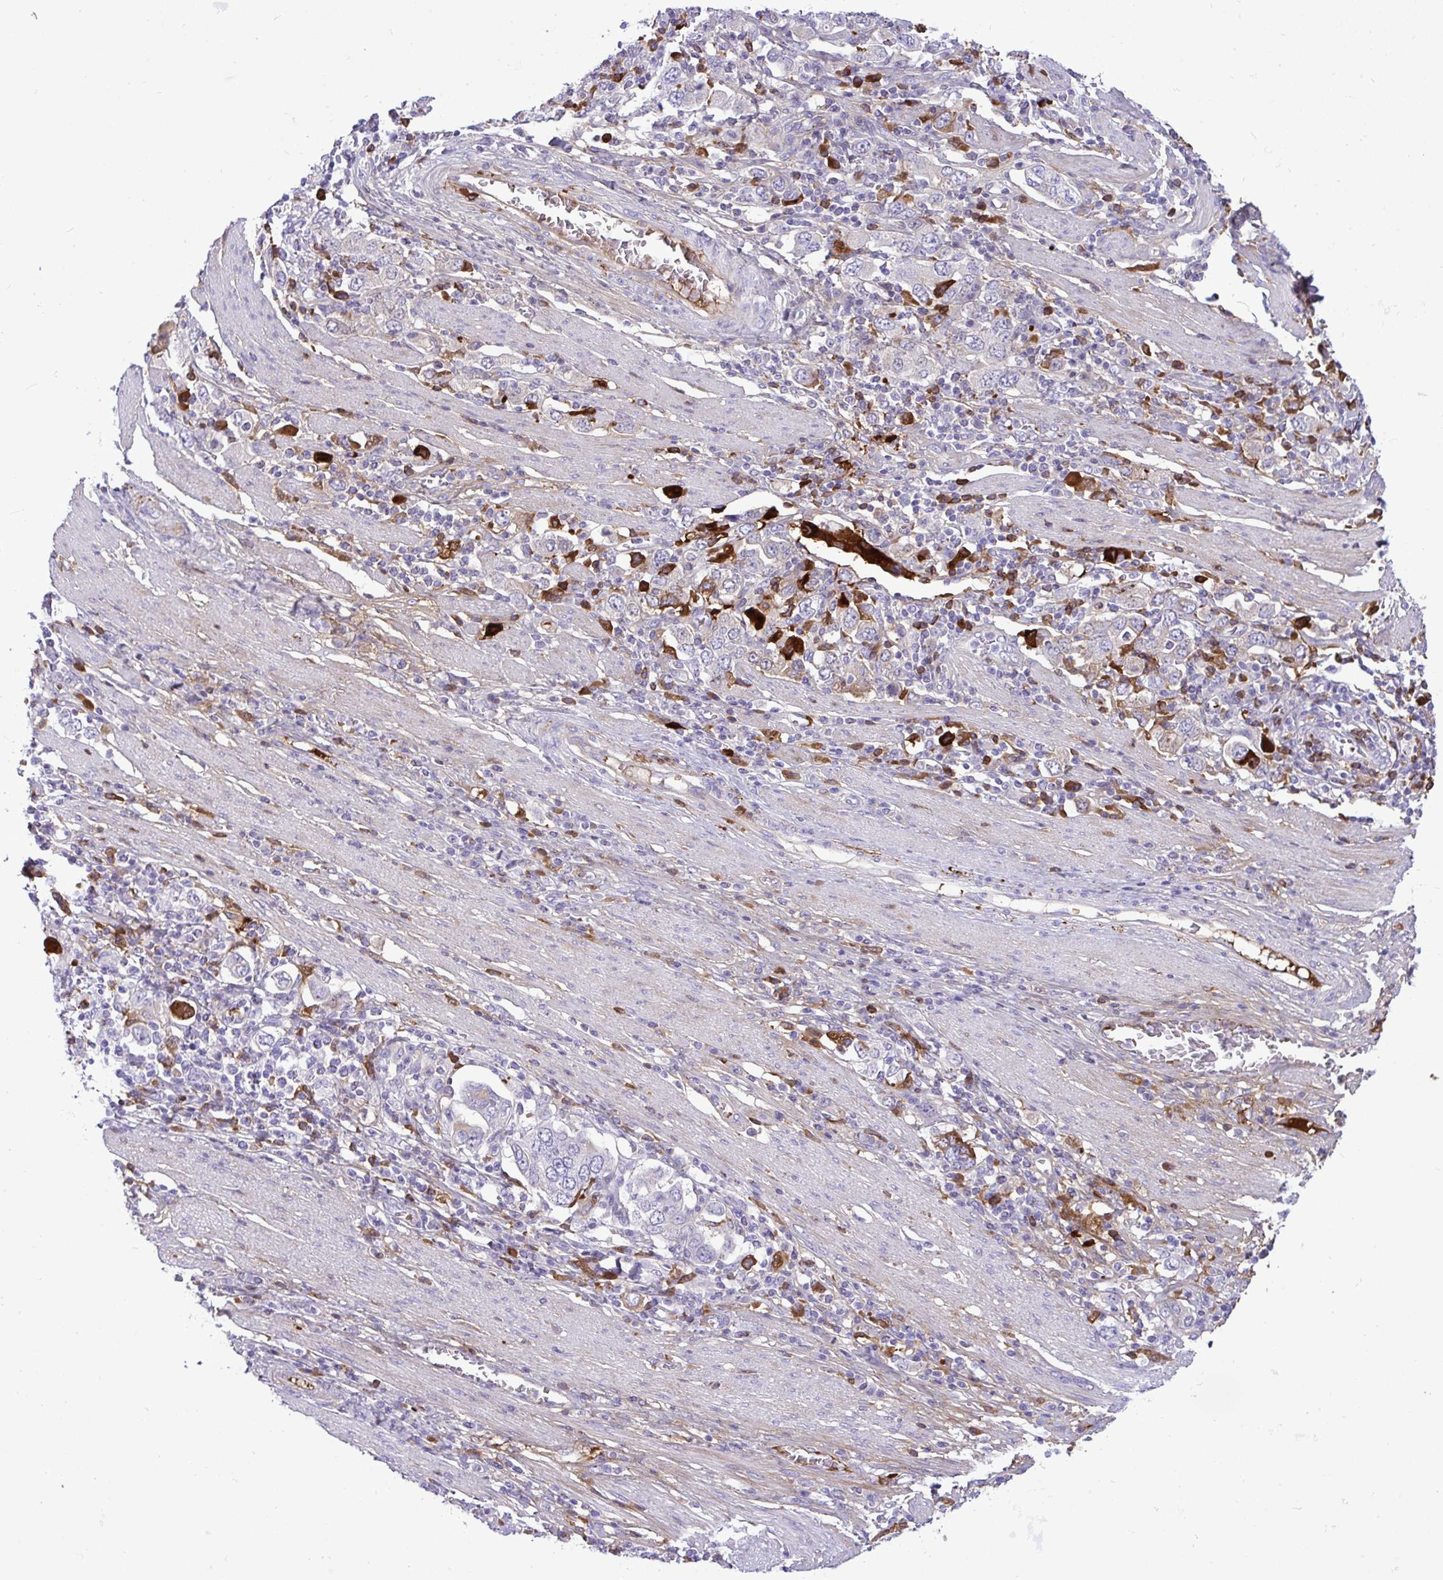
{"staining": {"intensity": "negative", "quantity": "none", "location": "none"}, "tissue": "stomach cancer", "cell_type": "Tumor cells", "image_type": "cancer", "snomed": [{"axis": "morphology", "description": "Adenocarcinoma, NOS"}, {"axis": "topography", "description": "Stomach, upper"}, {"axis": "topography", "description": "Stomach"}], "caption": "An image of human stomach cancer (adenocarcinoma) is negative for staining in tumor cells. The staining is performed using DAB (3,3'-diaminobenzidine) brown chromogen with nuclei counter-stained in using hematoxylin.", "gene": "F2", "patient": {"sex": "male", "age": 62}}